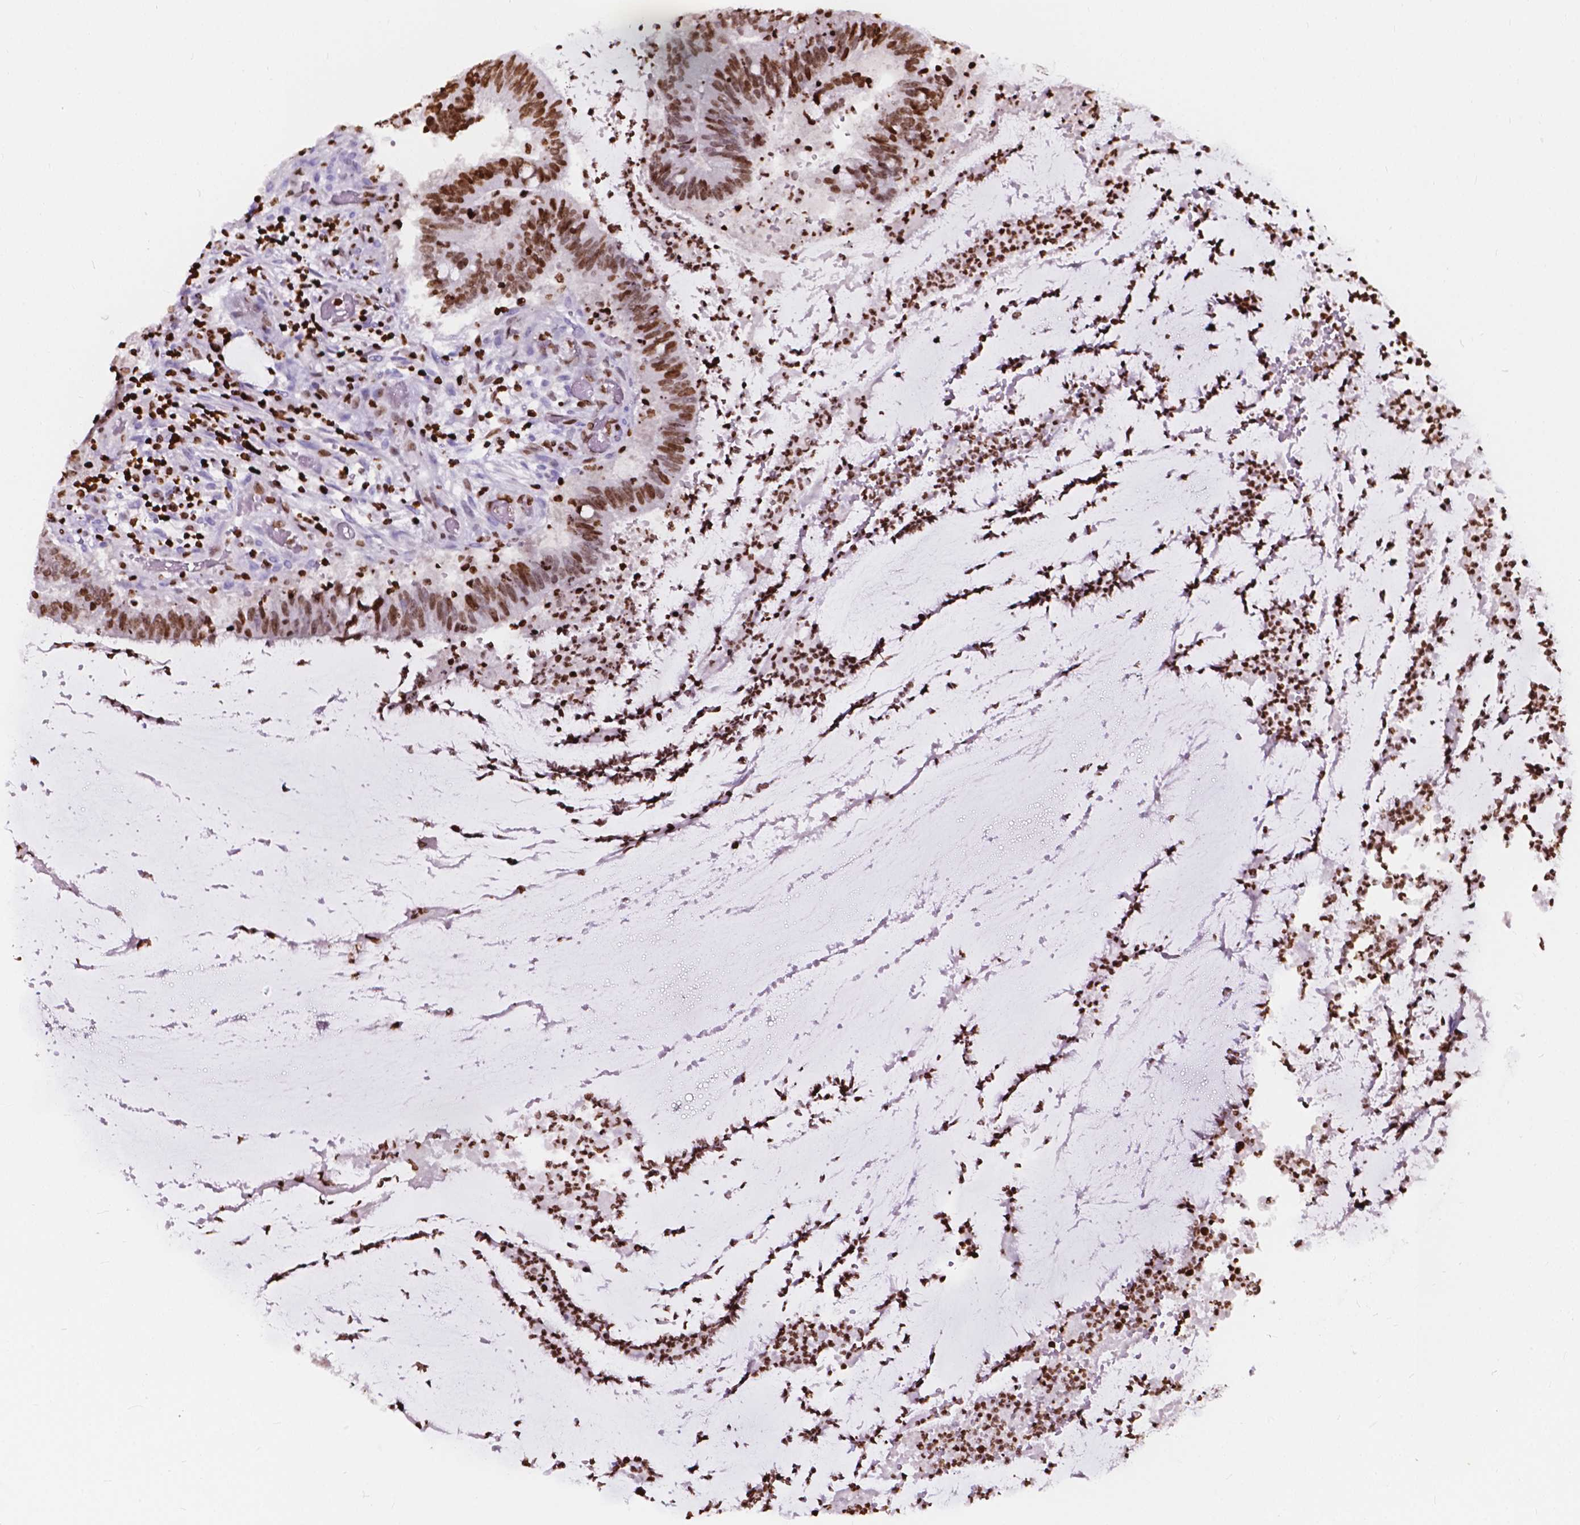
{"staining": {"intensity": "strong", "quantity": ">75%", "location": "nuclear"}, "tissue": "colorectal cancer", "cell_type": "Tumor cells", "image_type": "cancer", "snomed": [{"axis": "morphology", "description": "Adenocarcinoma, NOS"}, {"axis": "topography", "description": "Colon"}], "caption": "Protein analysis of adenocarcinoma (colorectal) tissue displays strong nuclear expression in about >75% of tumor cells. (Stains: DAB in brown, nuclei in blue, Microscopy: brightfield microscopy at high magnification).", "gene": "CBY3", "patient": {"sex": "female", "age": 43}}